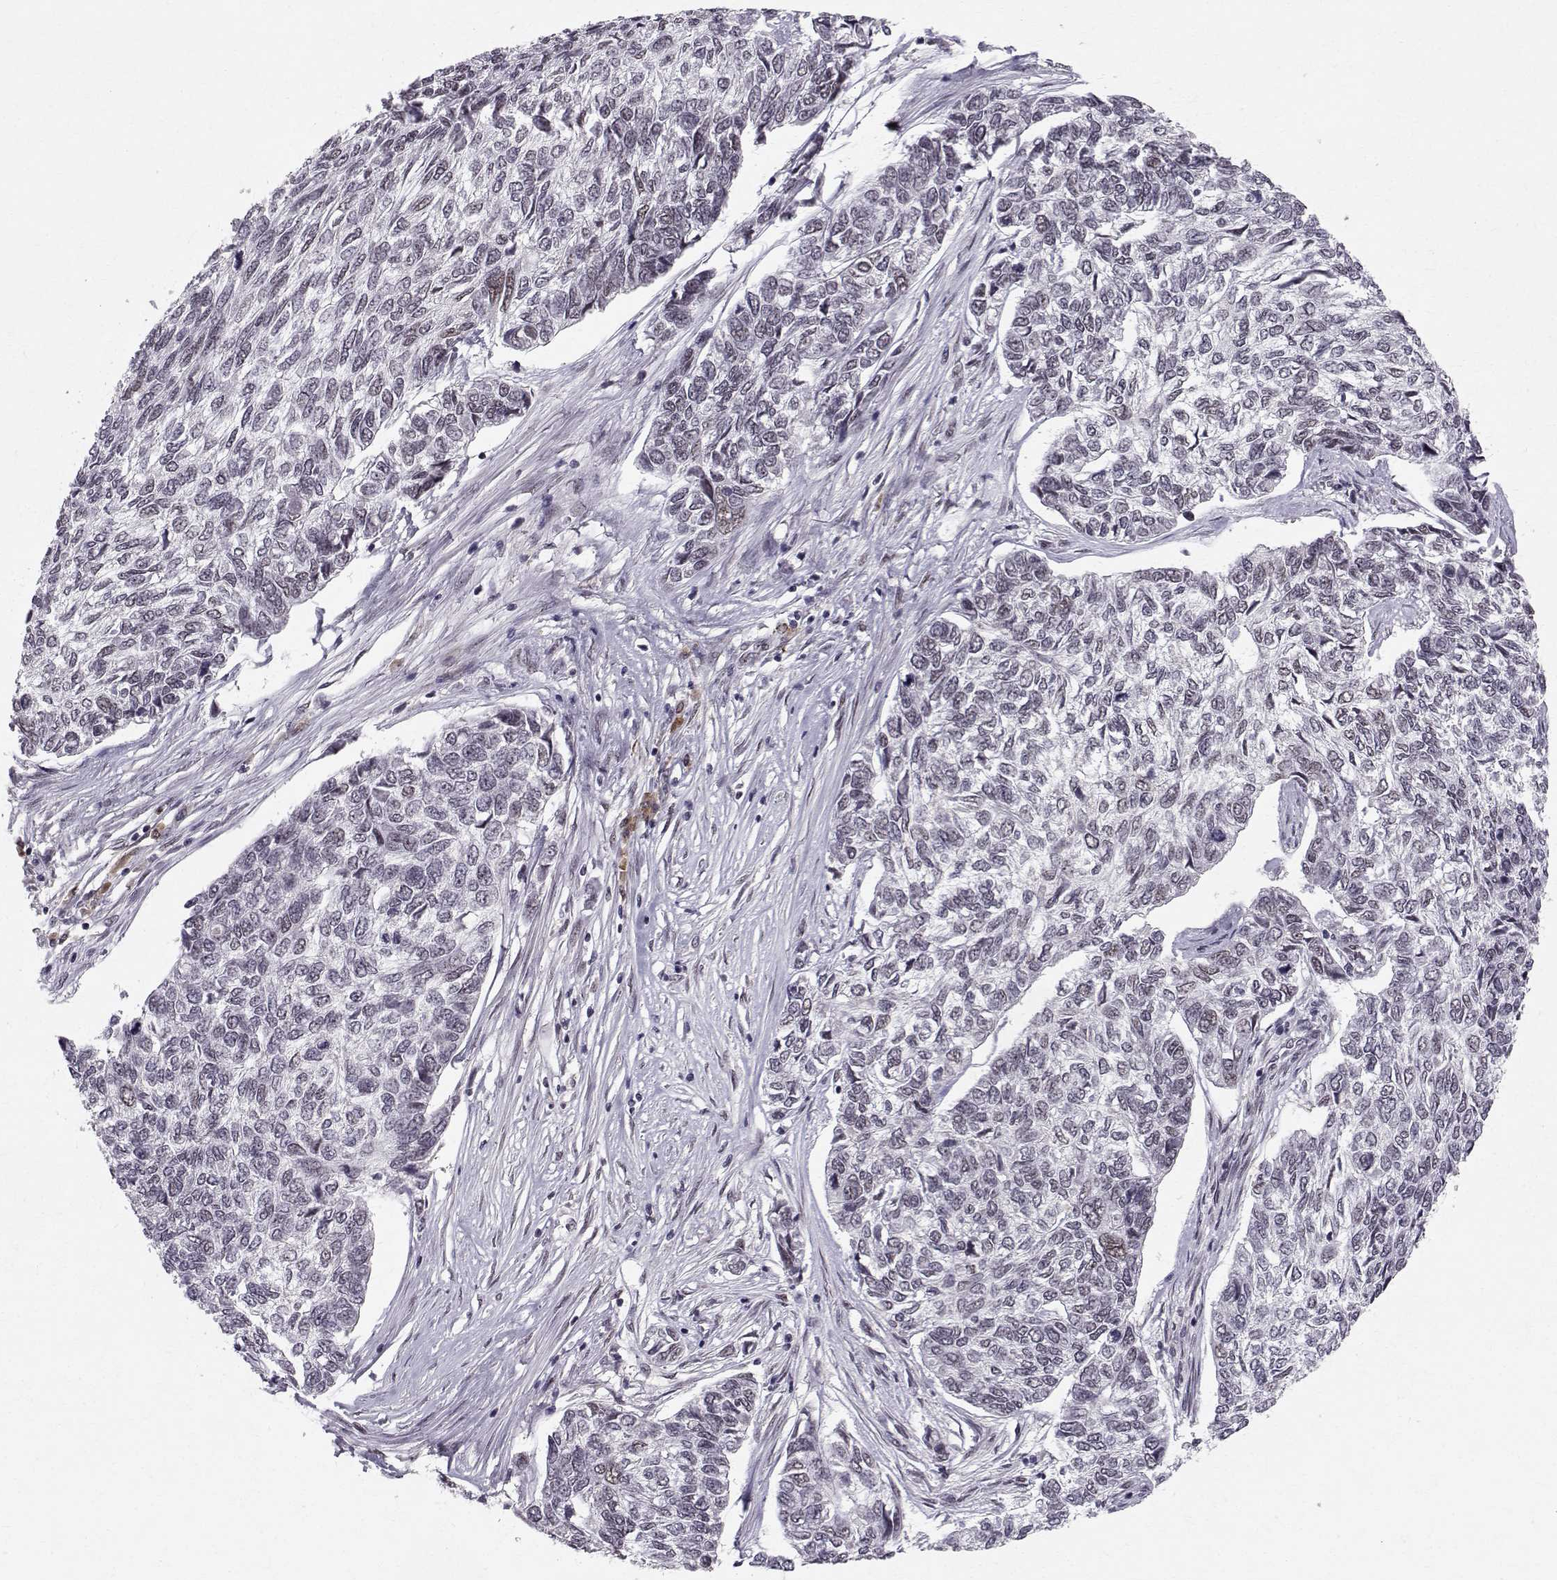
{"staining": {"intensity": "negative", "quantity": "none", "location": "none"}, "tissue": "skin cancer", "cell_type": "Tumor cells", "image_type": "cancer", "snomed": [{"axis": "morphology", "description": "Basal cell carcinoma"}, {"axis": "topography", "description": "Skin"}], "caption": "Tumor cells are negative for brown protein staining in skin cancer. (Stains: DAB (3,3'-diaminobenzidine) immunohistochemistry (IHC) with hematoxylin counter stain, Microscopy: brightfield microscopy at high magnification).", "gene": "RPP38", "patient": {"sex": "female", "age": 65}}